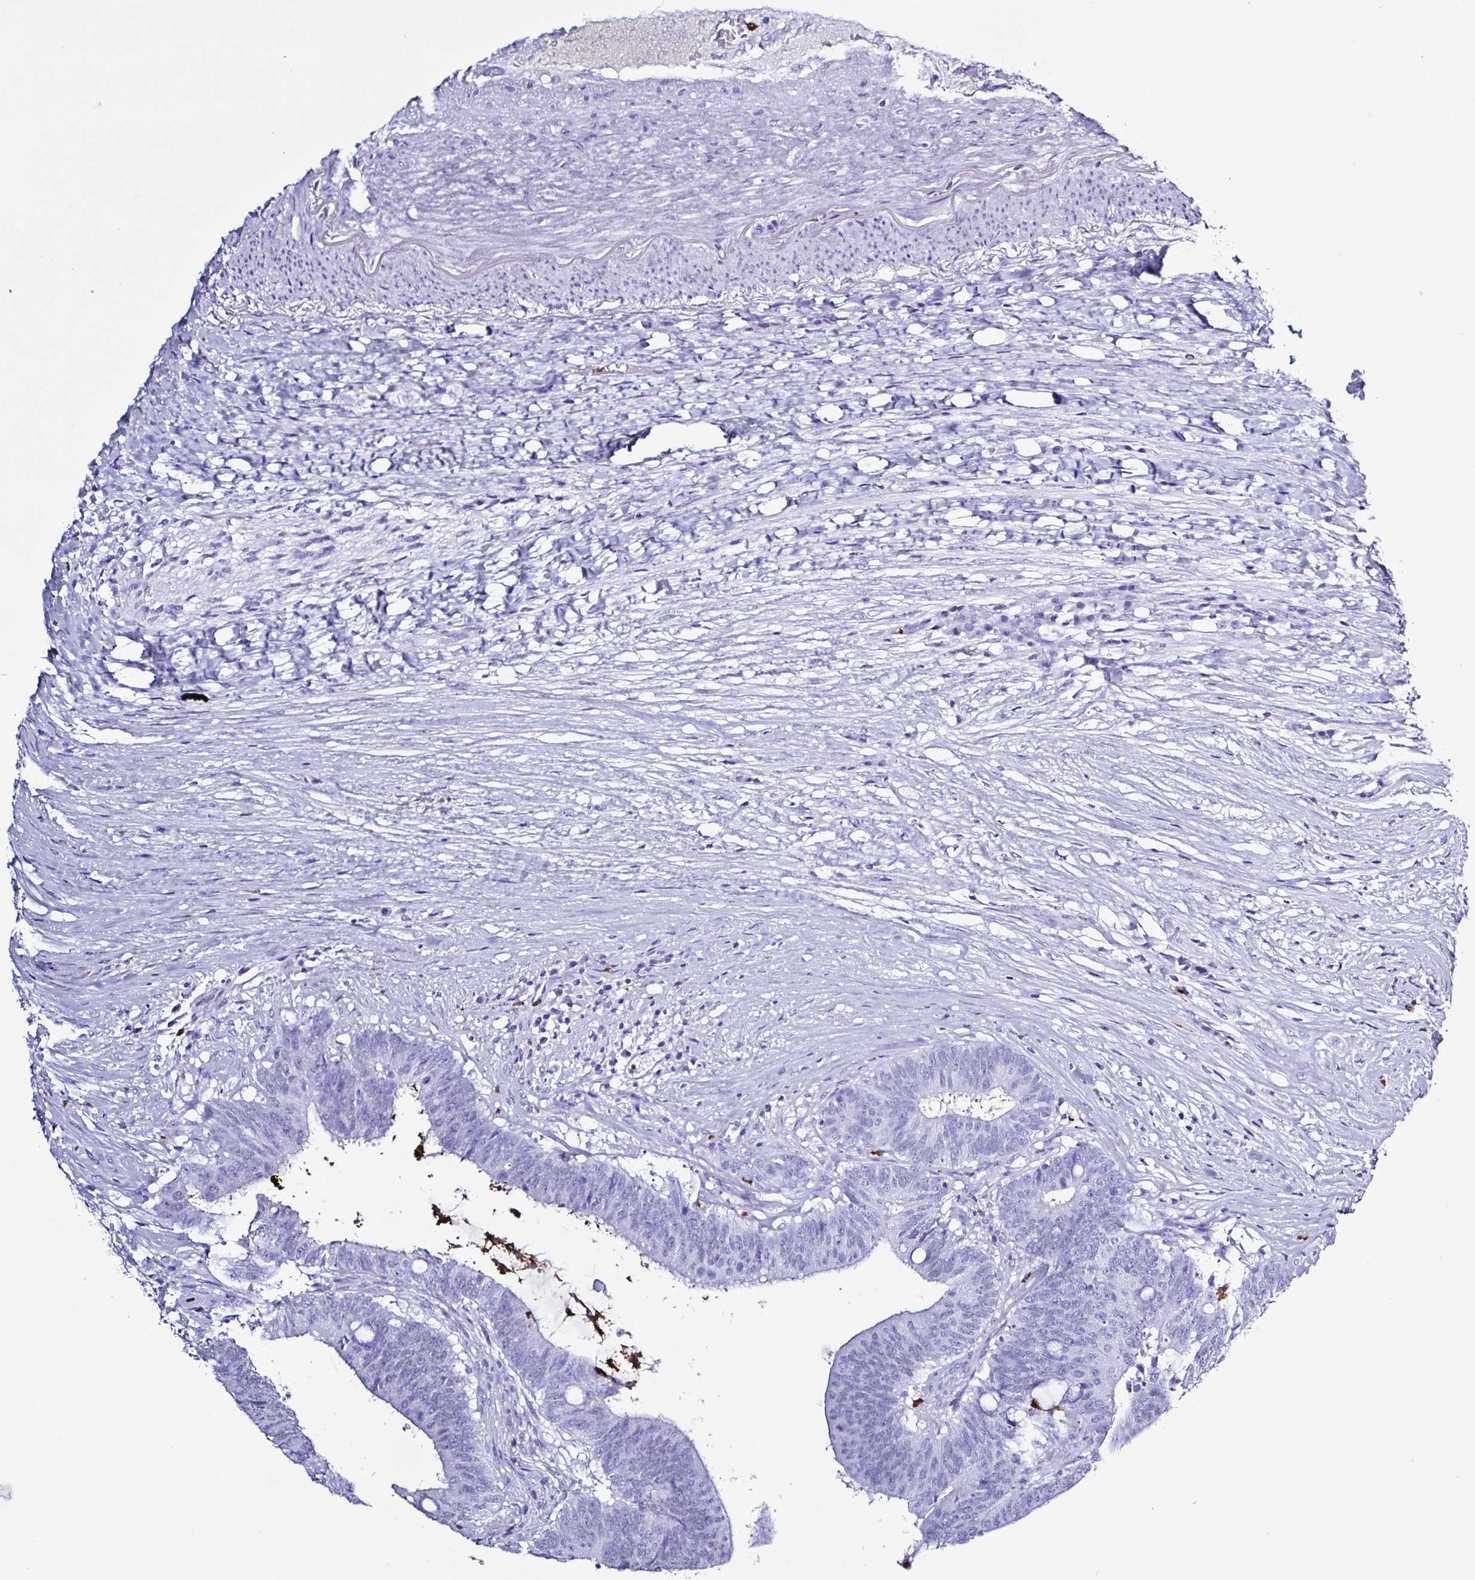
{"staining": {"intensity": "negative", "quantity": "none", "location": "none"}, "tissue": "colorectal cancer", "cell_type": "Tumor cells", "image_type": "cancer", "snomed": [{"axis": "morphology", "description": "Adenocarcinoma, NOS"}, {"axis": "topography", "description": "Colon"}], "caption": "Immunohistochemical staining of human adenocarcinoma (colorectal) demonstrates no significant staining in tumor cells.", "gene": "LTF", "patient": {"sex": "female", "age": 43}}